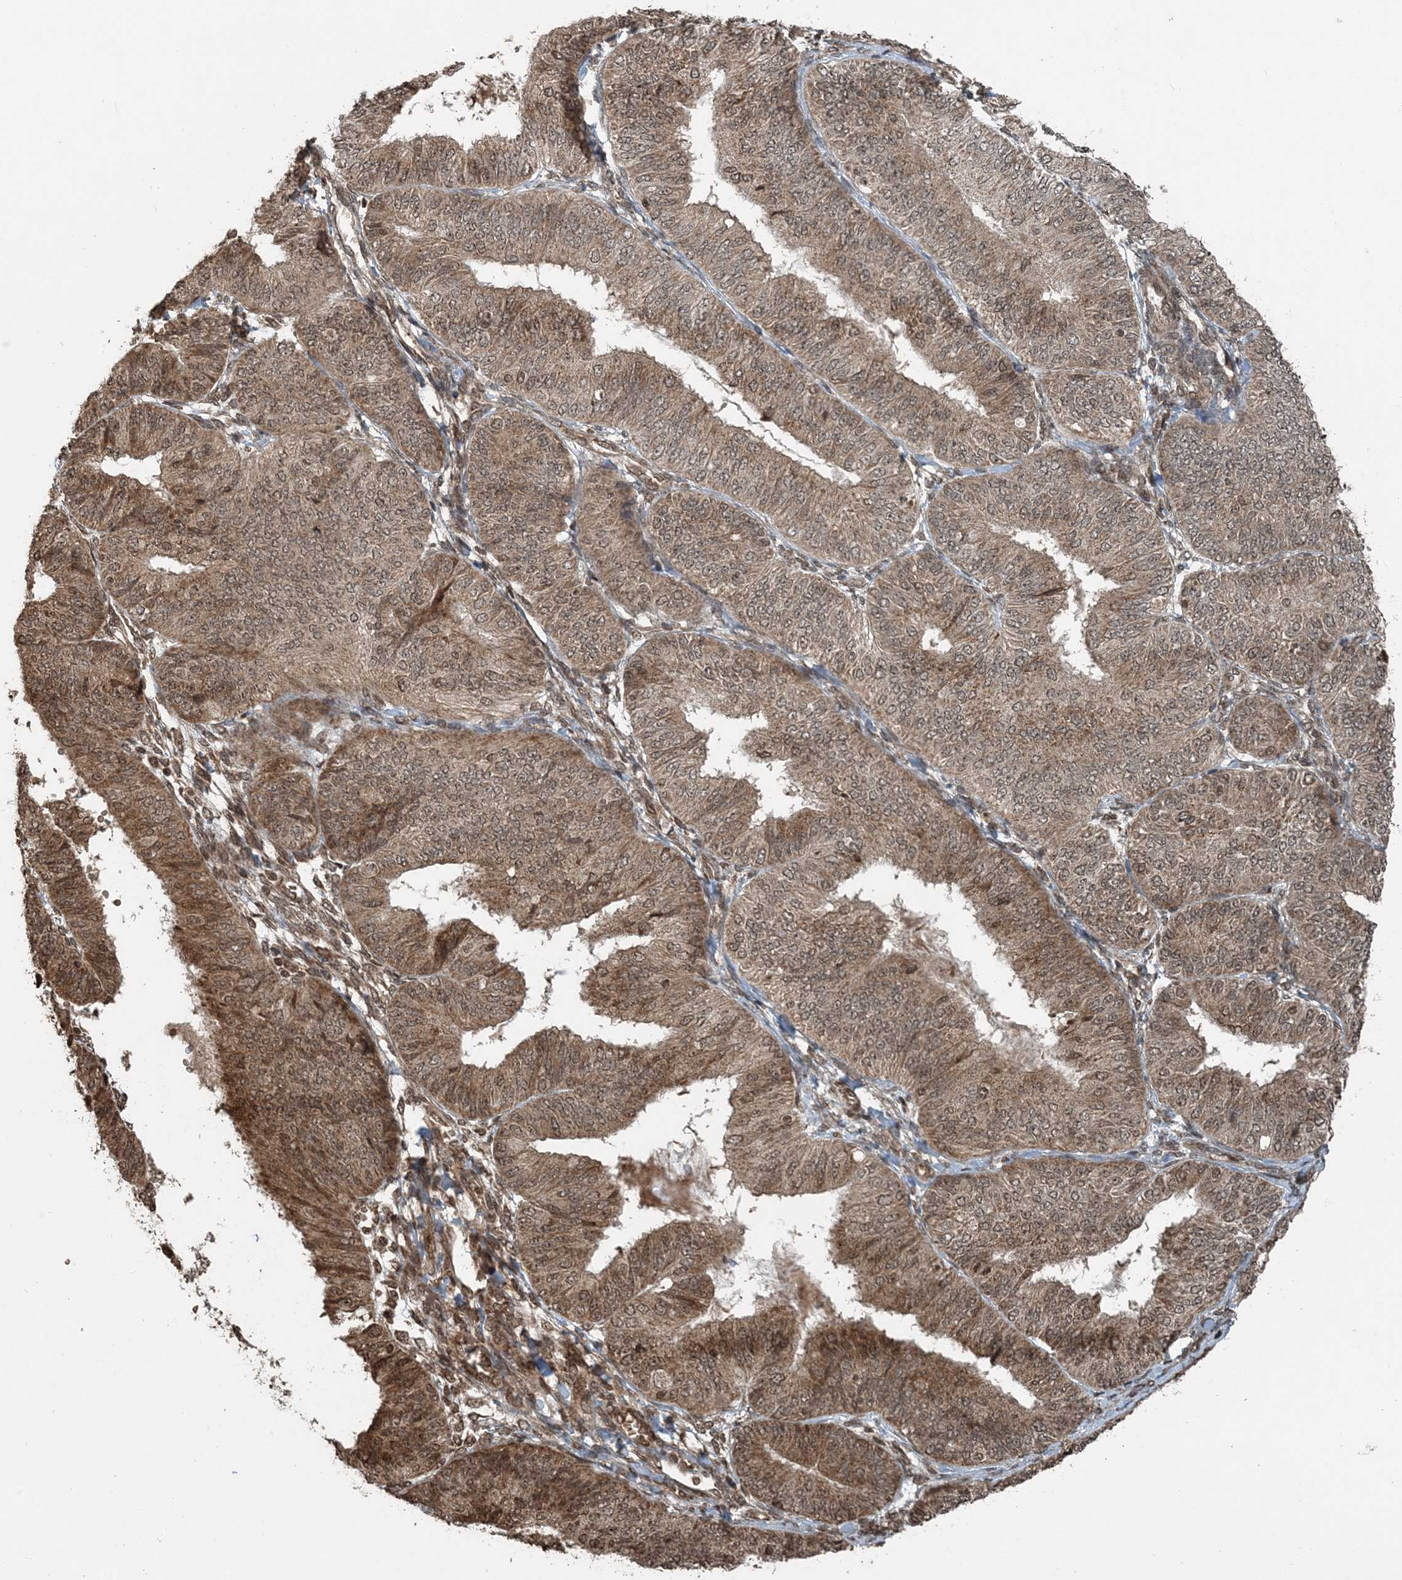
{"staining": {"intensity": "moderate", "quantity": ">75%", "location": "cytoplasmic/membranous,nuclear"}, "tissue": "endometrial cancer", "cell_type": "Tumor cells", "image_type": "cancer", "snomed": [{"axis": "morphology", "description": "Adenocarcinoma, NOS"}, {"axis": "topography", "description": "Endometrium"}], "caption": "Protein staining of endometrial adenocarcinoma tissue demonstrates moderate cytoplasmic/membranous and nuclear staining in about >75% of tumor cells.", "gene": "ZFAND2B", "patient": {"sex": "female", "age": 58}}